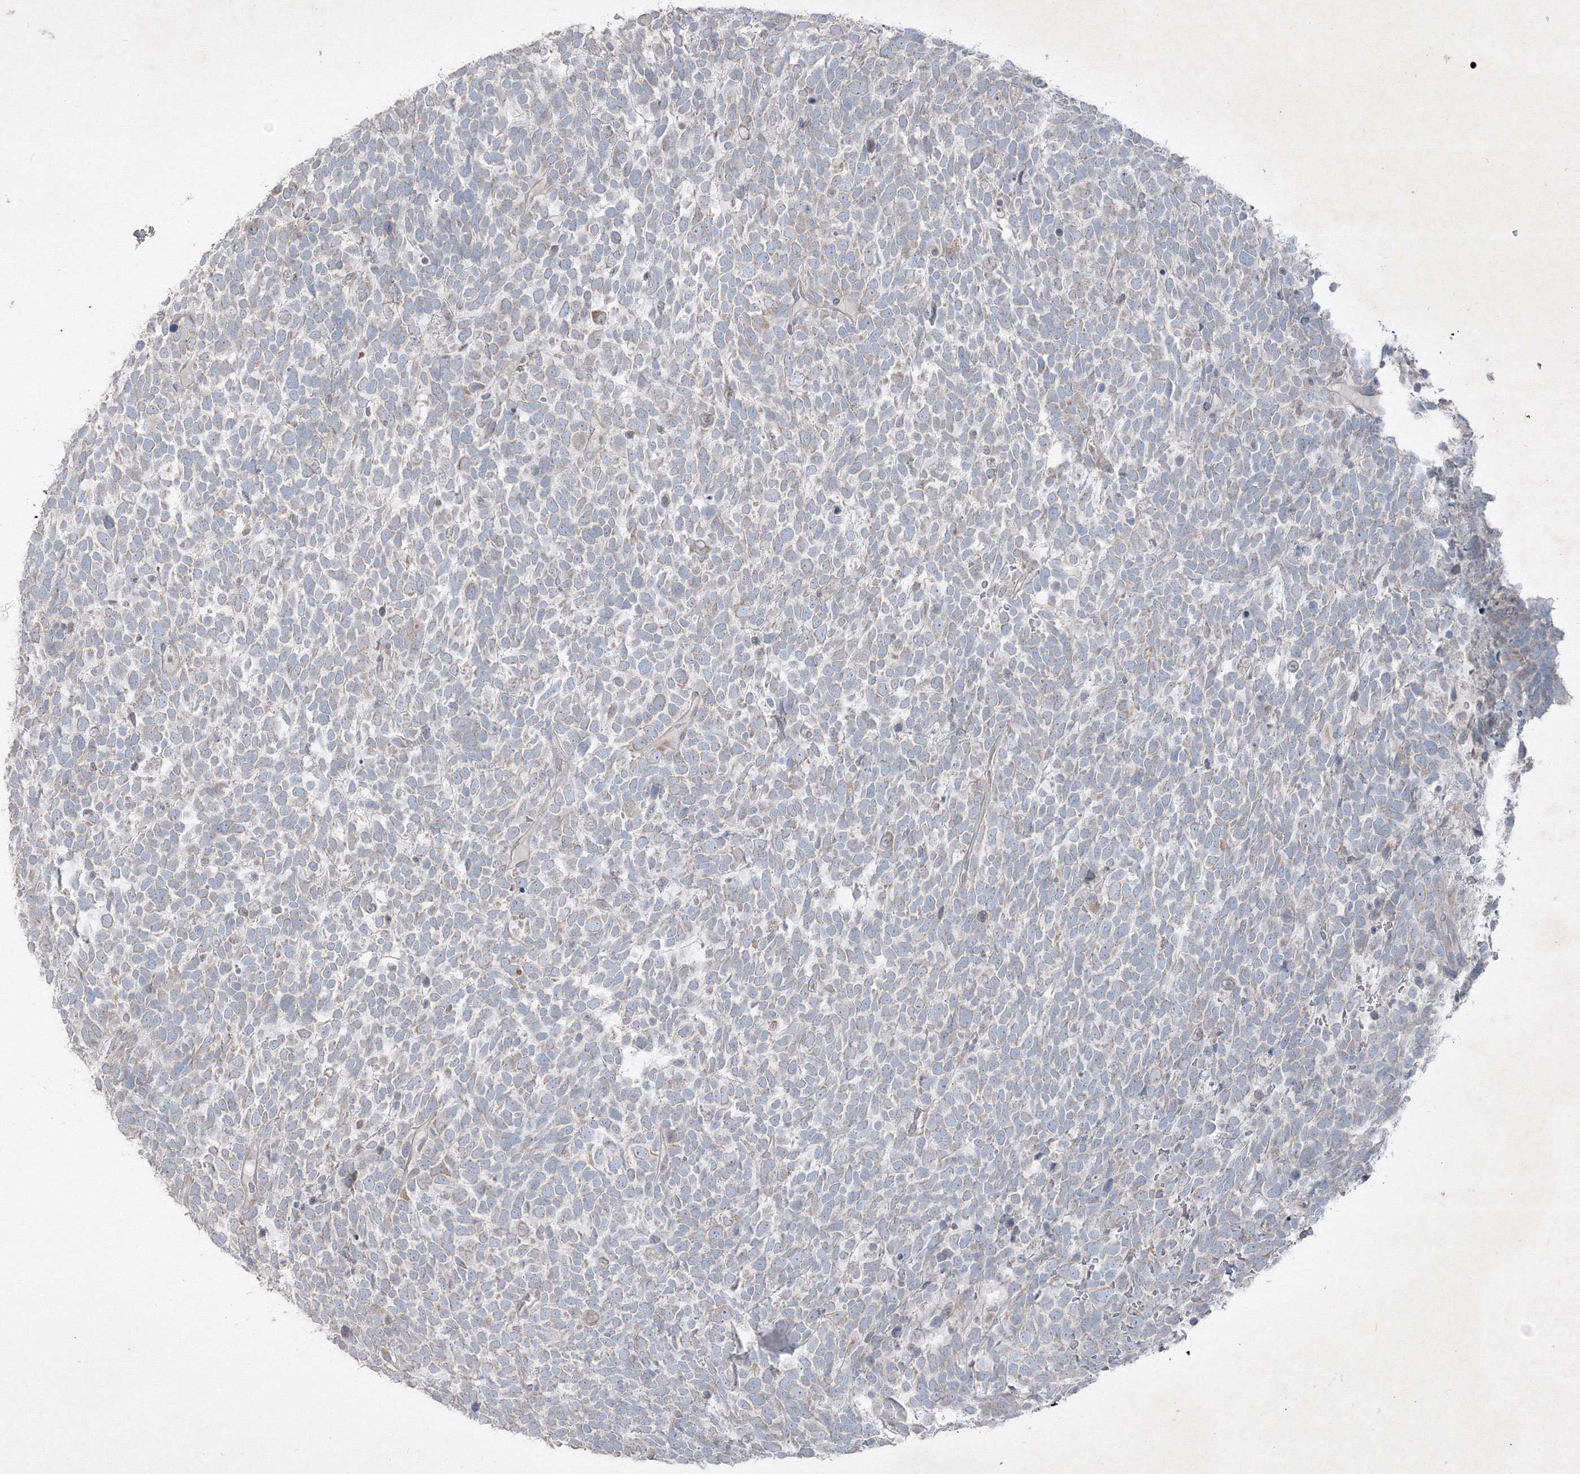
{"staining": {"intensity": "weak", "quantity": "<25%", "location": "cytoplasmic/membranous"}, "tissue": "urothelial cancer", "cell_type": "Tumor cells", "image_type": "cancer", "snomed": [{"axis": "morphology", "description": "Urothelial carcinoma, High grade"}, {"axis": "topography", "description": "Urinary bladder"}], "caption": "DAB immunohistochemical staining of human urothelial cancer shows no significant positivity in tumor cells.", "gene": "IFNAR1", "patient": {"sex": "female", "age": 82}}